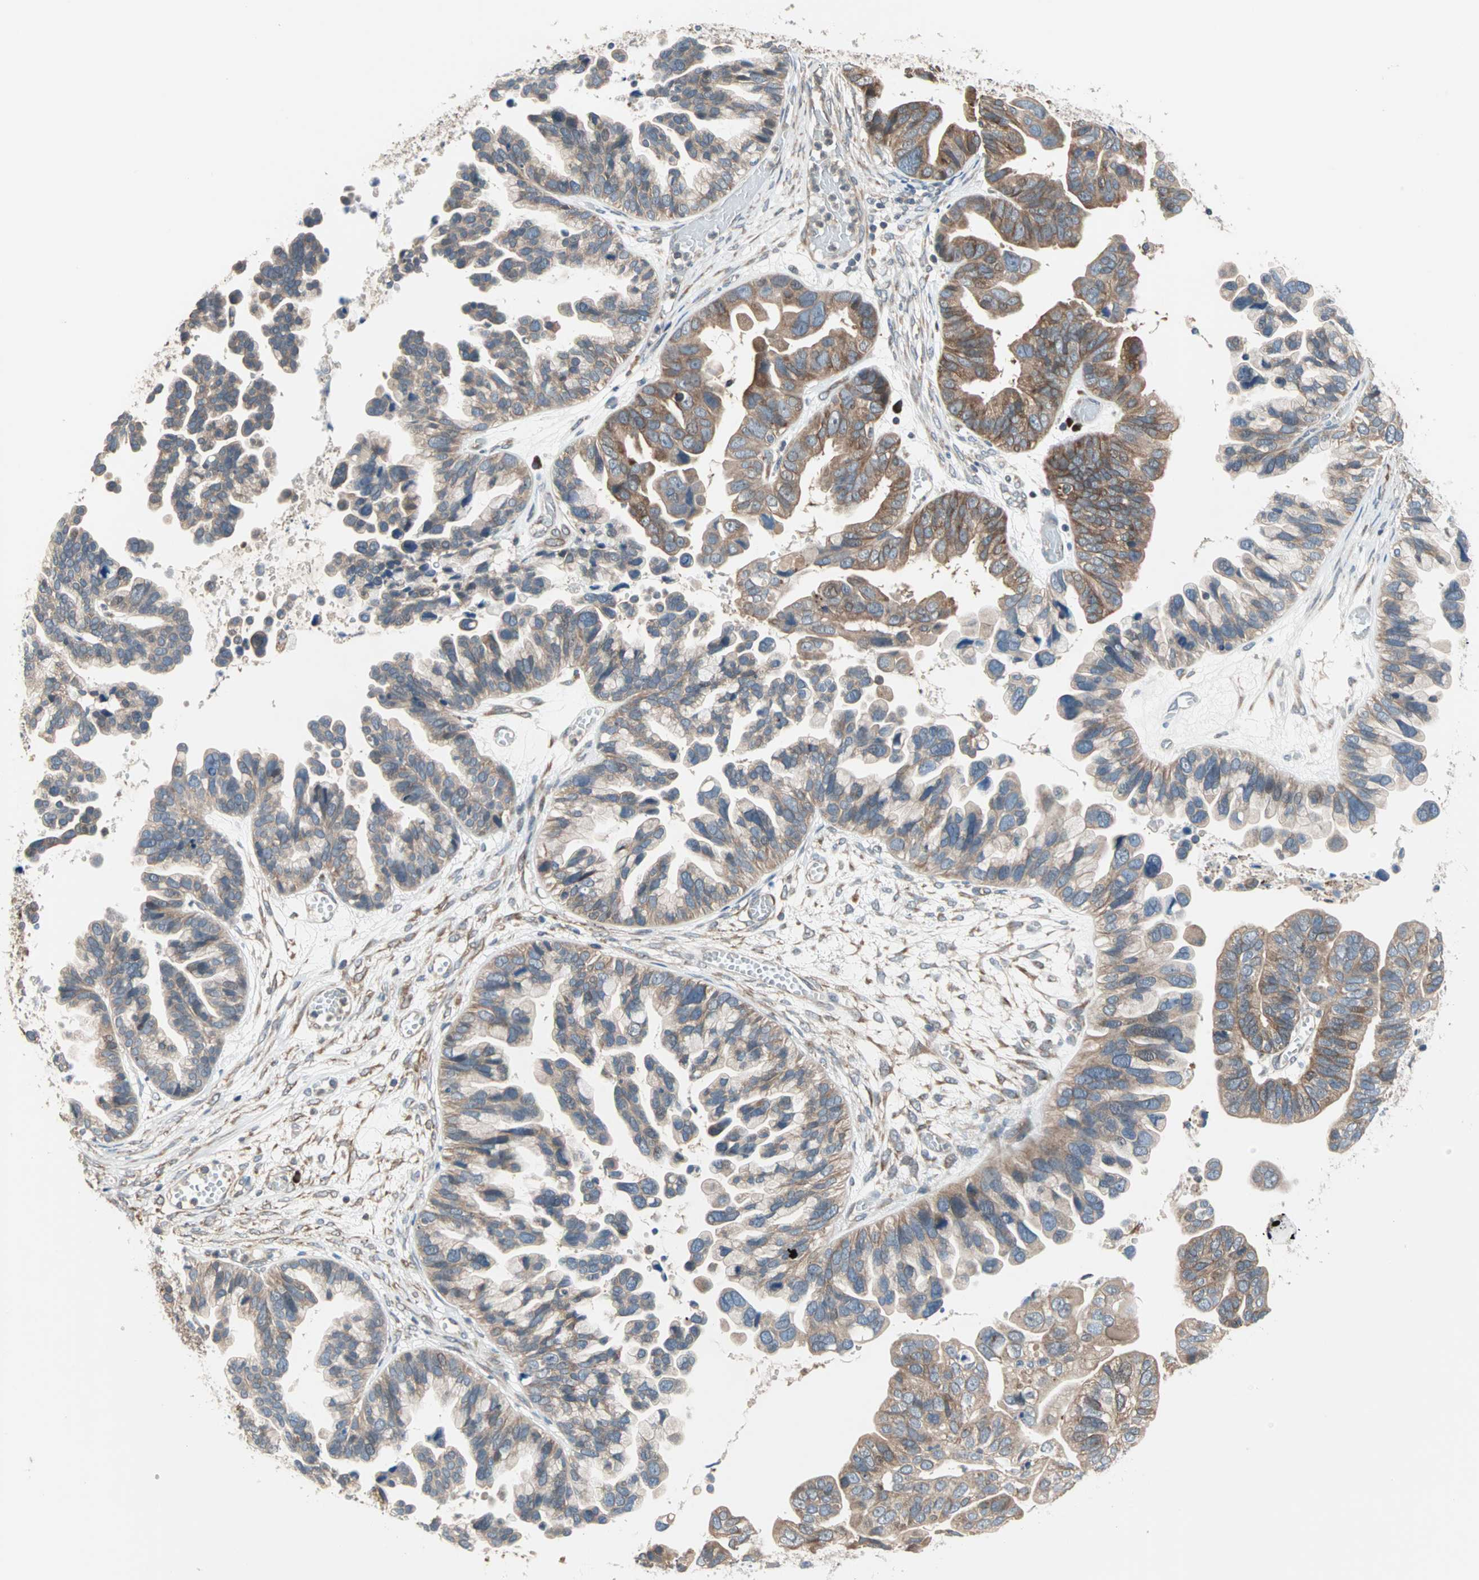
{"staining": {"intensity": "moderate", "quantity": ">75%", "location": "cytoplasmic/membranous"}, "tissue": "ovarian cancer", "cell_type": "Tumor cells", "image_type": "cancer", "snomed": [{"axis": "morphology", "description": "Cystadenocarcinoma, serous, NOS"}, {"axis": "topography", "description": "Ovary"}], "caption": "Serous cystadenocarcinoma (ovarian) tissue exhibits moderate cytoplasmic/membranous positivity in about >75% of tumor cells, visualized by immunohistochemistry.", "gene": "SAR1A", "patient": {"sex": "female", "age": 56}}